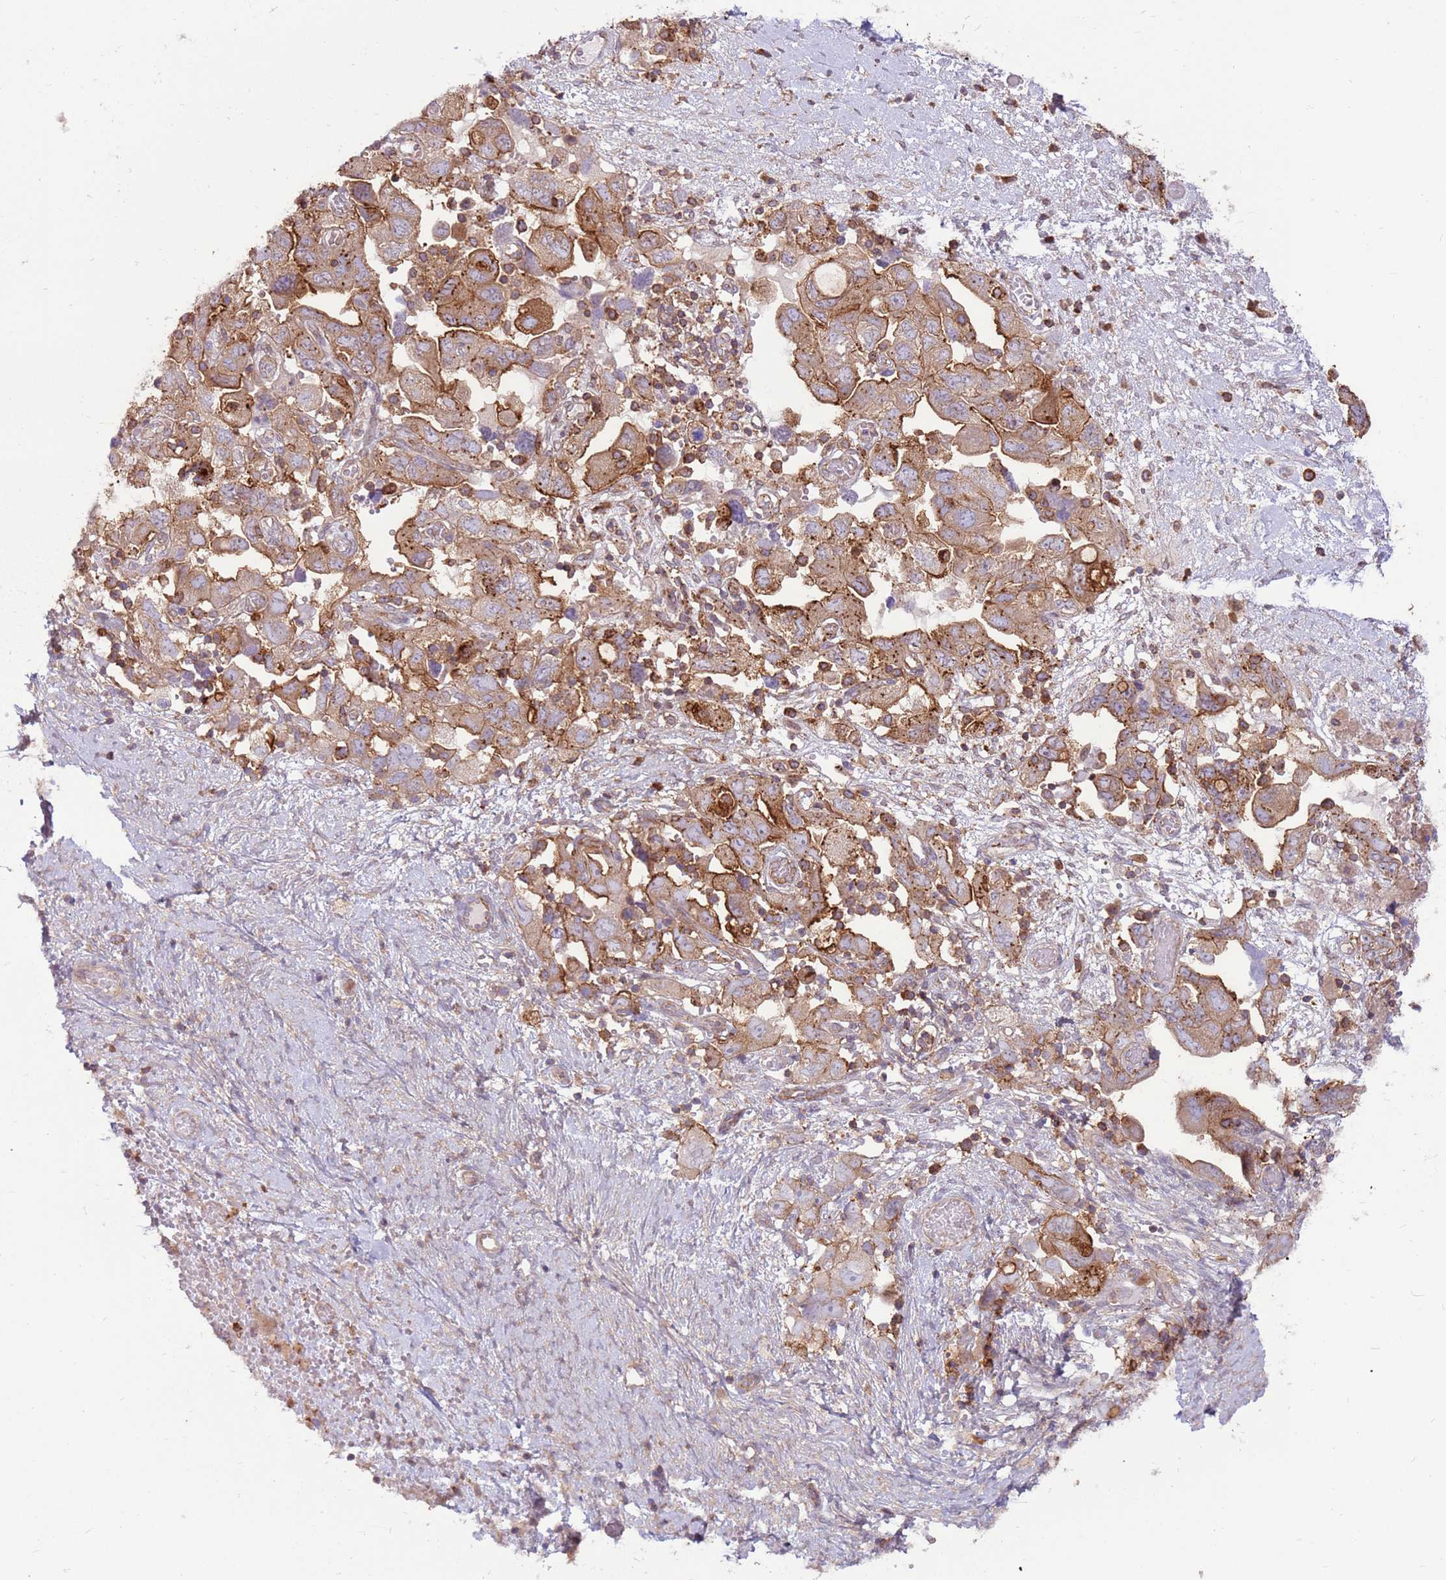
{"staining": {"intensity": "moderate", "quantity": ">75%", "location": "cytoplasmic/membranous"}, "tissue": "ovarian cancer", "cell_type": "Tumor cells", "image_type": "cancer", "snomed": [{"axis": "morphology", "description": "Carcinoma, NOS"}, {"axis": "morphology", "description": "Cystadenocarcinoma, serous, NOS"}, {"axis": "topography", "description": "Ovary"}], "caption": "Immunohistochemical staining of human serous cystadenocarcinoma (ovarian) shows medium levels of moderate cytoplasmic/membranous protein expression in about >75% of tumor cells. The protein of interest is shown in brown color, while the nuclei are stained blue.", "gene": "DDX19B", "patient": {"sex": "female", "age": 69}}